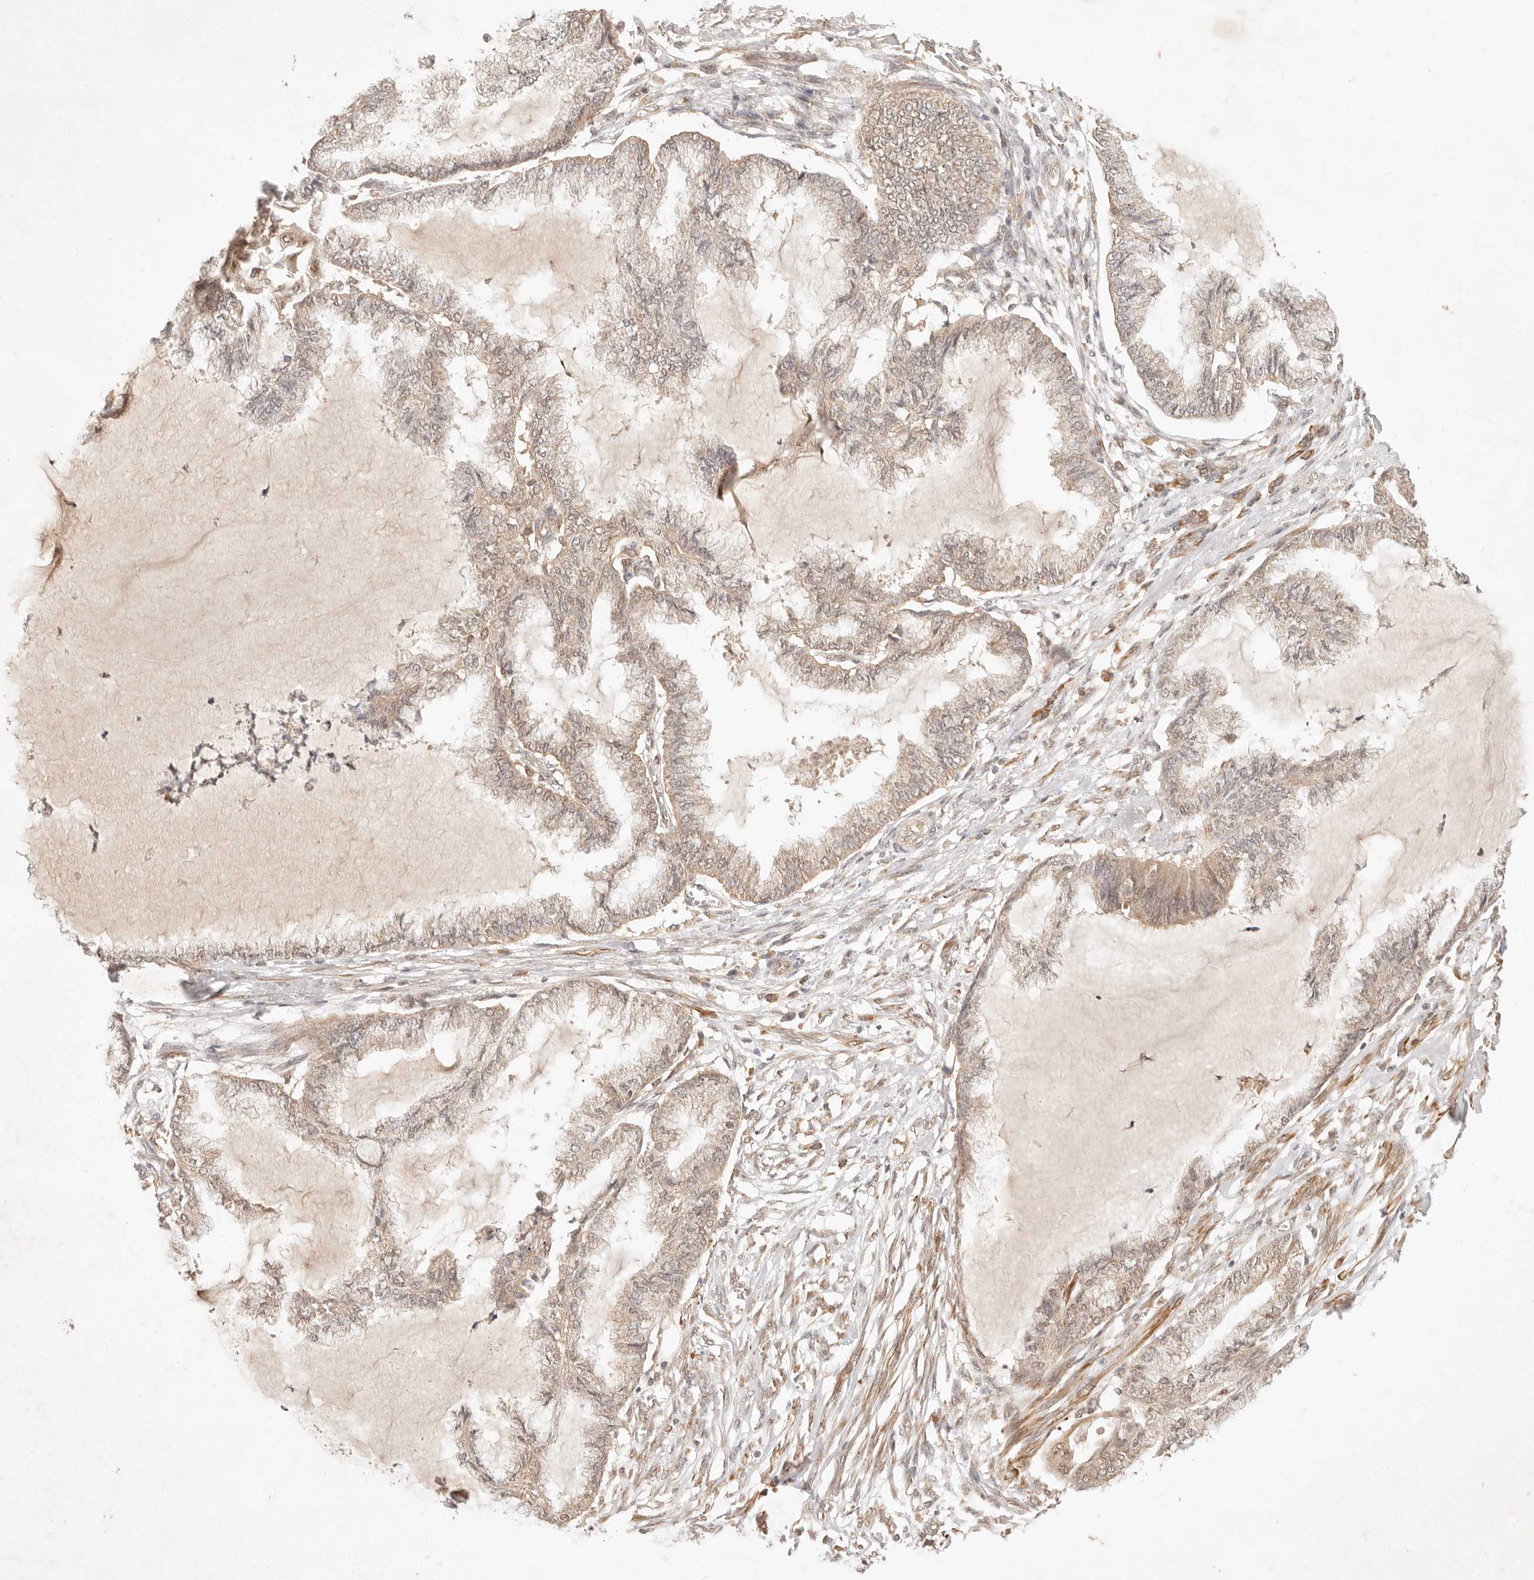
{"staining": {"intensity": "weak", "quantity": ">75%", "location": "cytoplasmic/membranous"}, "tissue": "endometrial cancer", "cell_type": "Tumor cells", "image_type": "cancer", "snomed": [{"axis": "morphology", "description": "Adenocarcinoma, NOS"}, {"axis": "topography", "description": "Endometrium"}], "caption": "An IHC histopathology image of tumor tissue is shown. Protein staining in brown labels weak cytoplasmic/membranous positivity in endometrial adenocarcinoma within tumor cells. Using DAB (3,3'-diaminobenzidine) (brown) and hematoxylin (blue) stains, captured at high magnification using brightfield microscopy.", "gene": "TRIM11", "patient": {"sex": "female", "age": 86}}